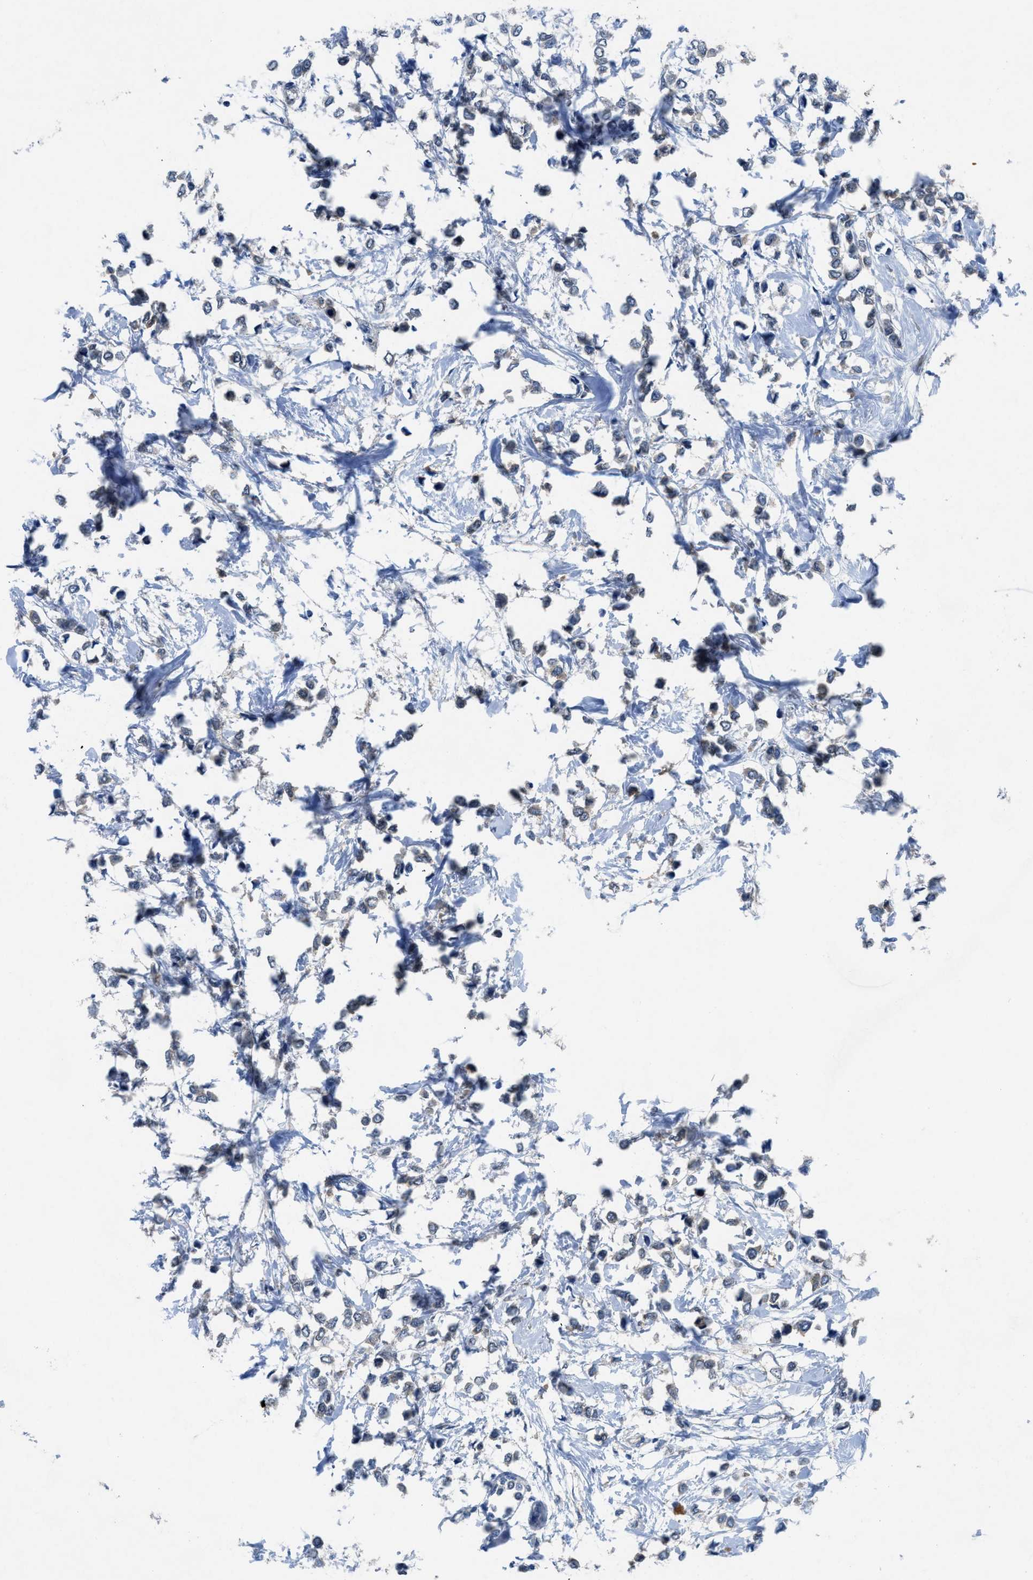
{"staining": {"intensity": "negative", "quantity": "none", "location": "none"}, "tissue": "breast cancer", "cell_type": "Tumor cells", "image_type": "cancer", "snomed": [{"axis": "morphology", "description": "Lobular carcinoma"}, {"axis": "topography", "description": "Breast"}], "caption": "High power microscopy micrograph of an immunohistochemistry image of breast lobular carcinoma, revealing no significant positivity in tumor cells. (Immunohistochemistry (ihc), brightfield microscopy, high magnification).", "gene": "PANX1", "patient": {"sex": "female", "age": 51}}